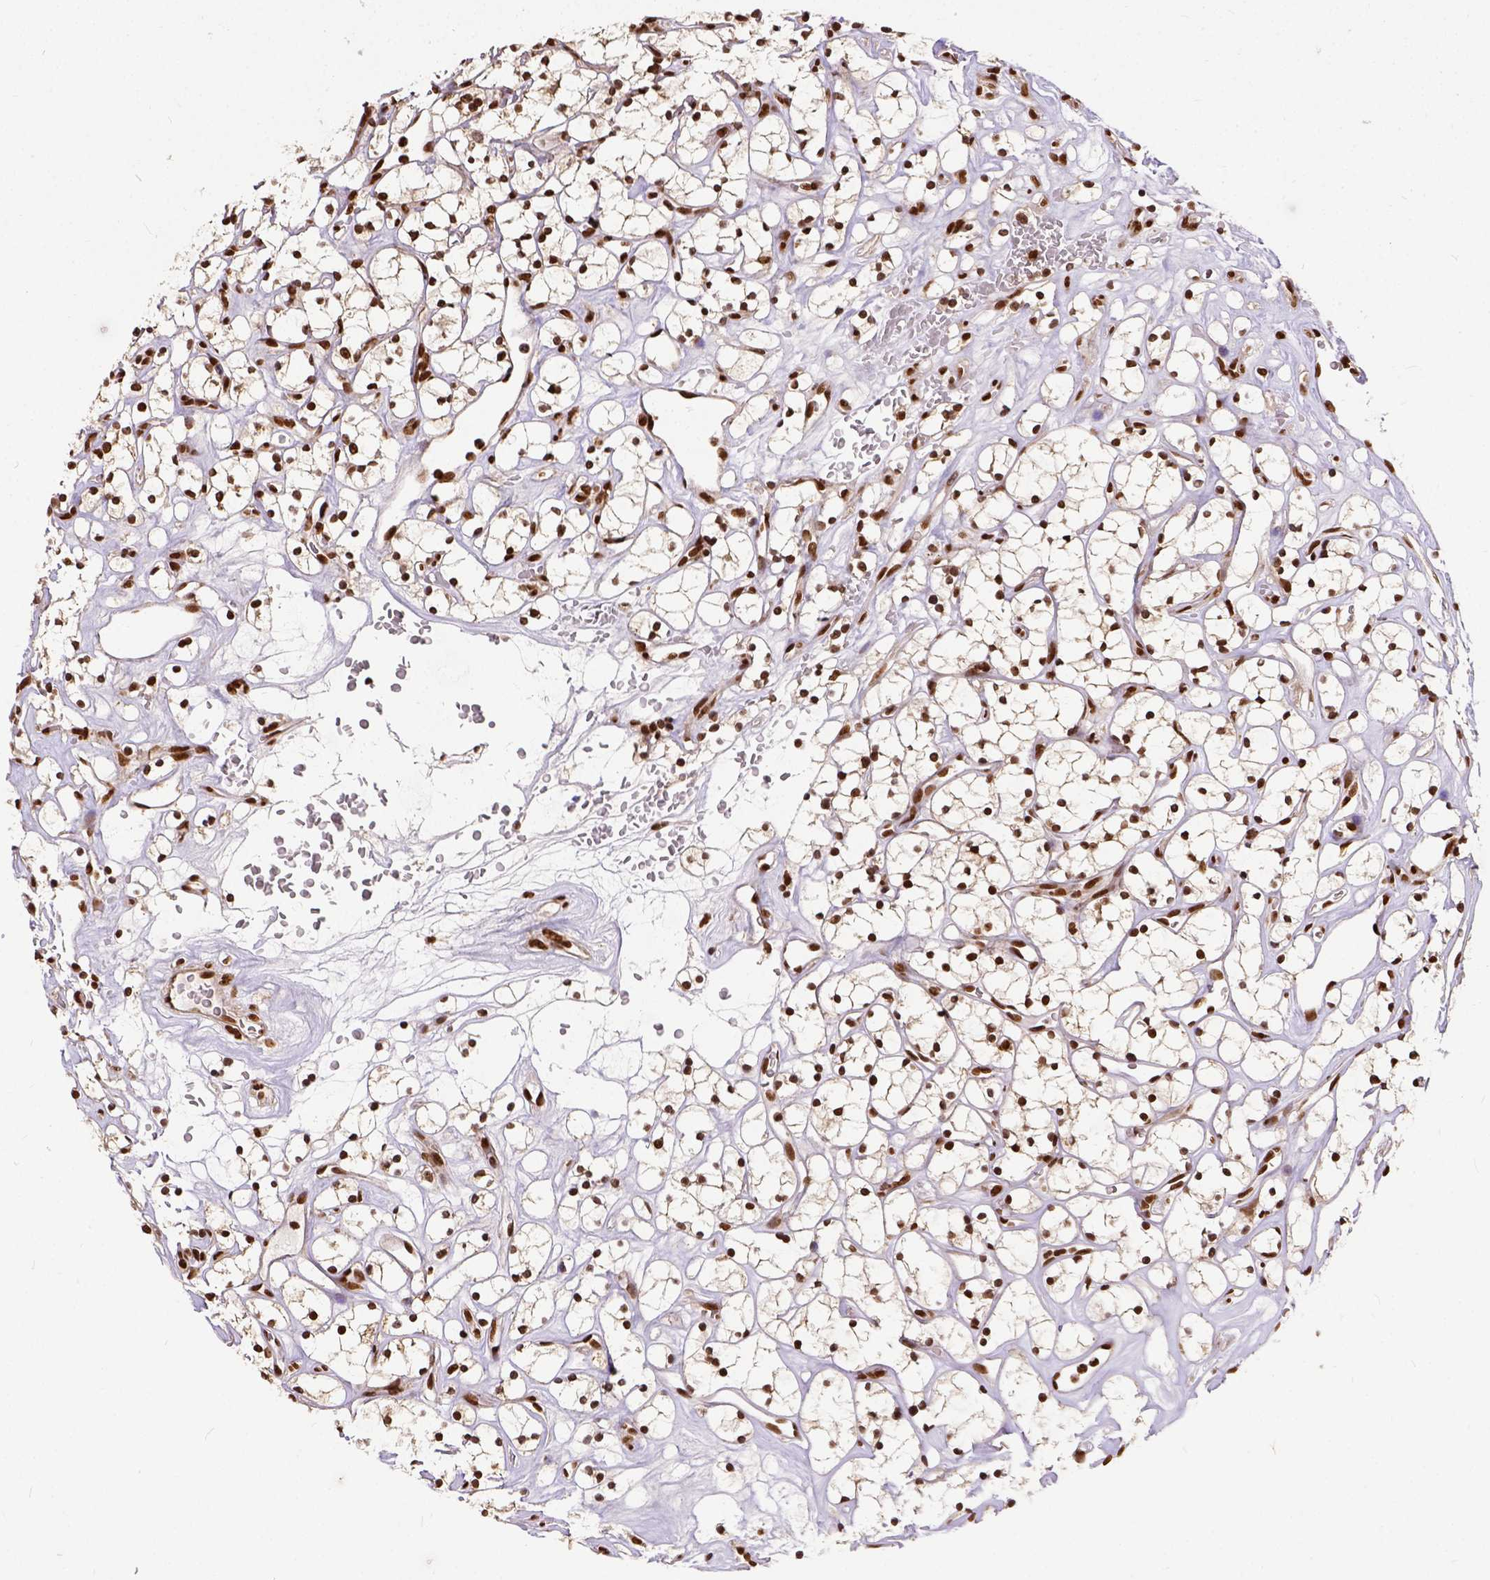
{"staining": {"intensity": "strong", "quantity": ">75%", "location": "nuclear"}, "tissue": "renal cancer", "cell_type": "Tumor cells", "image_type": "cancer", "snomed": [{"axis": "morphology", "description": "Adenocarcinoma, NOS"}, {"axis": "topography", "description": "Kidney"}], "caption": "IHC photomicrograph of renal cancer stained for a protein (brown), which exhibits high levels of strong nuclear positivity in about >75% of tumor cells.", "gene": "NACC1", "patient": {"sex": "female", "age": 64}}